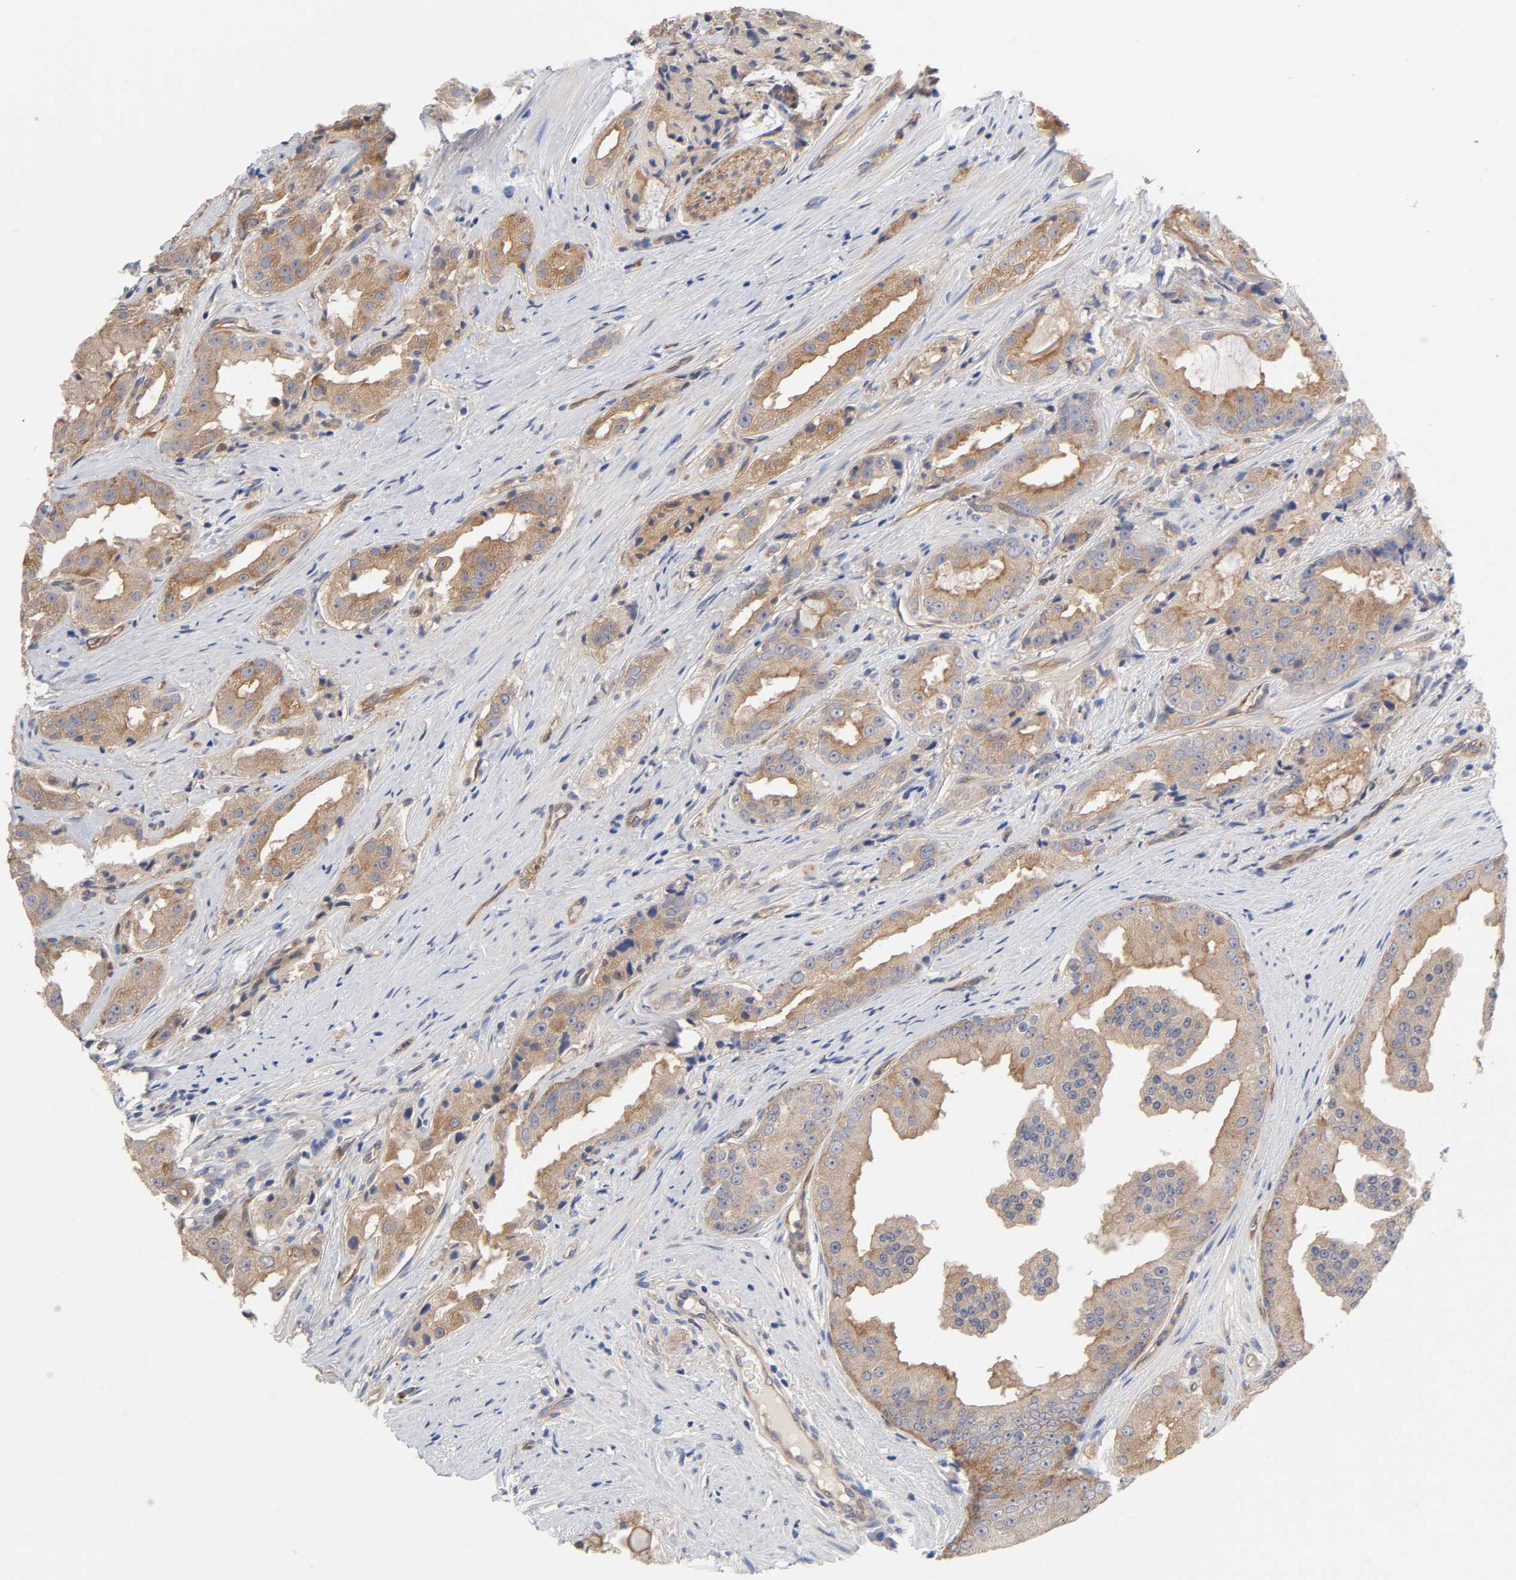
{"staining": {"intensity": "moderate", "quantity": ">75%", "location": "cytoplasmic/membranous"}, "tissue": "prostate cancer", "cell_type": "Tumor cells", "image_type": "cancer", "snomed": [{"axis": "morphology", "description": "Adenocarcinoma, High grade"}, {"axis": "topography", "description": "Prostate"}], "caption": "A brown stain shows moderate cytoplasmic/membranous staining of a protein in prostate cancer tumor cells.", "gene": "RAB13", "patient": {"sex": "male", "age": 73}}